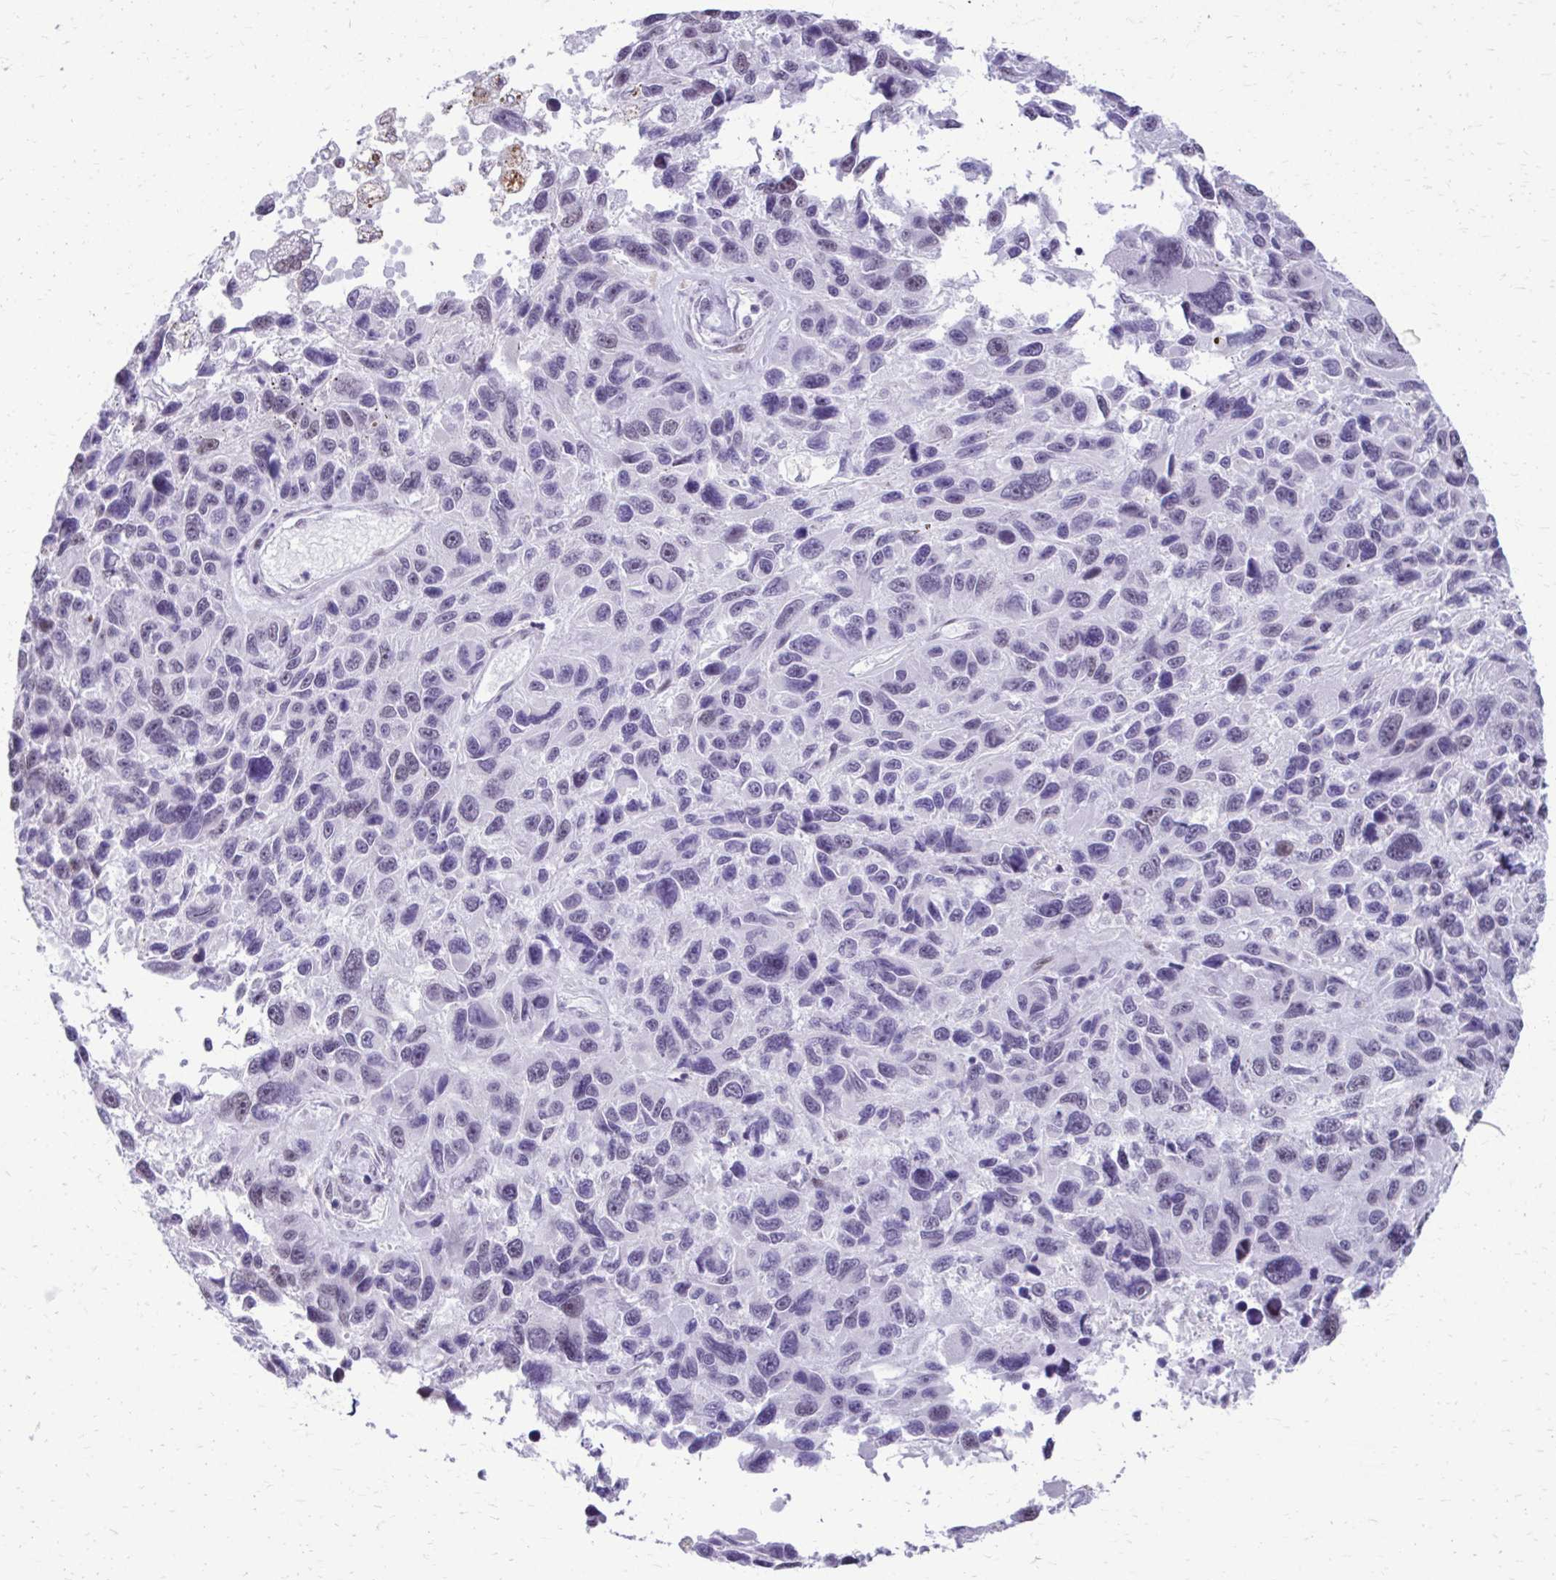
{"staining": {"intensity": "negative", "quantity": "none", "location": "none"}, "tissue": "melanoma", "cell_type": "Tumor cells", "image_type": "cancer", "snomed": [{"axis": "morphology", "description": "Malignant melanoma, NOS"}, {"axis": "topography", "description": "Skin"}], "caption": "This is an IHC image of human melanoma. There is no staining in tumor cells.", "gene": "SS18", "patient": {"sex": "male", "age": 53}}